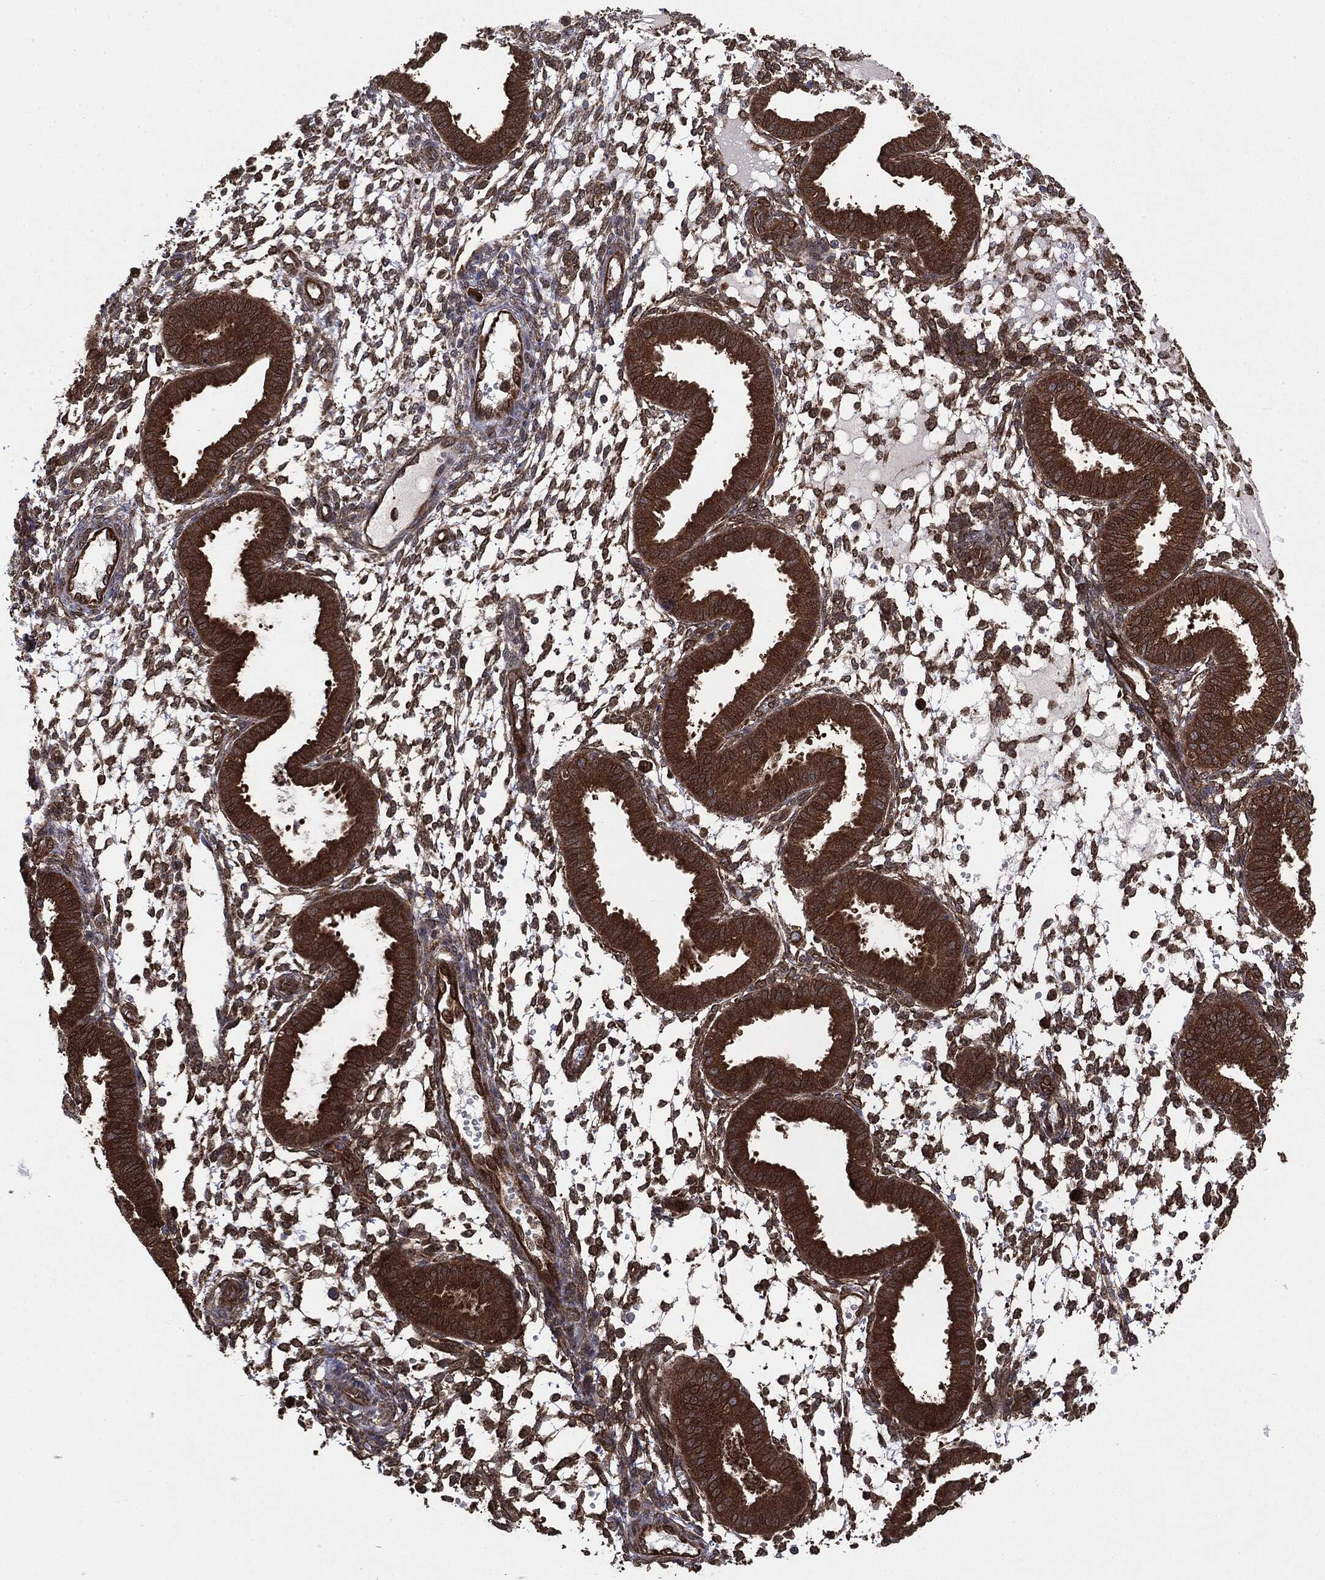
{"staining": {"intensity": "strong", "quantity": ">75%", "location": "cytoplasmic/membranous"}, "tissue": "endometrium", "cell_type": "Cells in endometrial stroma", "image_type": "normal", "snomed": [{"axis": "morphology", "description": "Normal tissue, NOS"}, {"axis": "topography", "description": "Endometrium"}], "caption": "A high amount of strong cytoplasmic/membranous expression is seen in approximately >75% of cells in endometrial stroma in benign endometrium.", "gene": "NME1", "patient": {"sex": "female", "age": 43}}